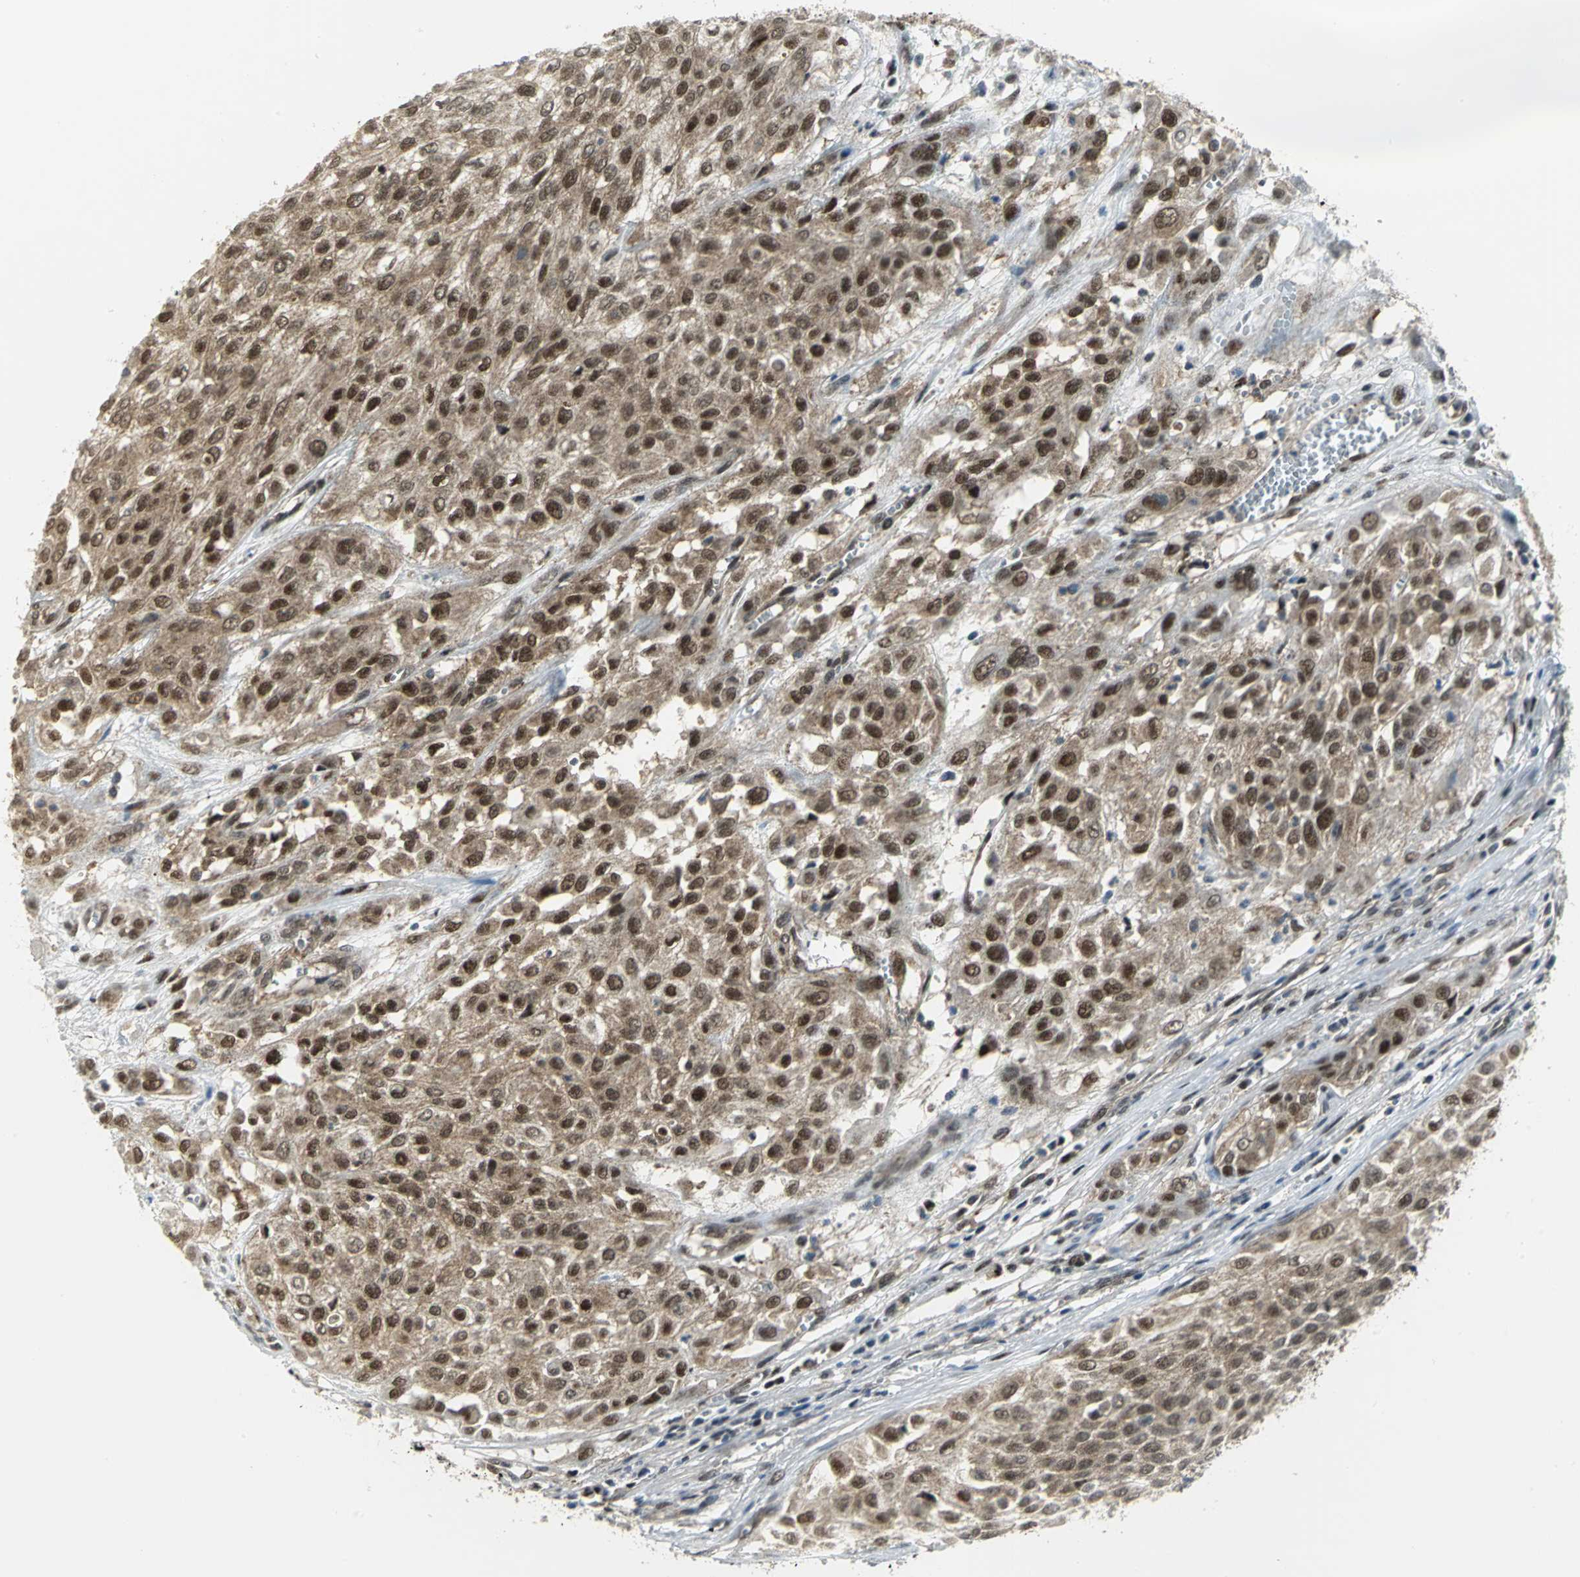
{"staining": {"intensity": "moderate", "quantity": ">75%", "location": "cytoplasmic/membranous,nuclear"}, "tissue": "urothelial cancer", "cell_type": "Tumor cells", "image_type": "cancer", "snomed": [{"axis": "morphology", "description": "Urothelial carcinoma, High grade"}, {"axis": "topography", "description": "Urinary bladder"}], "caption": "Urothelial cancer stained with immunohistochemistry shows moderate cytoplasmic/membranous and nuclear positivity in about >75% of tumor cells.", "gene": "PSMA4", "patient": {"sex": "male", "age": 57}}